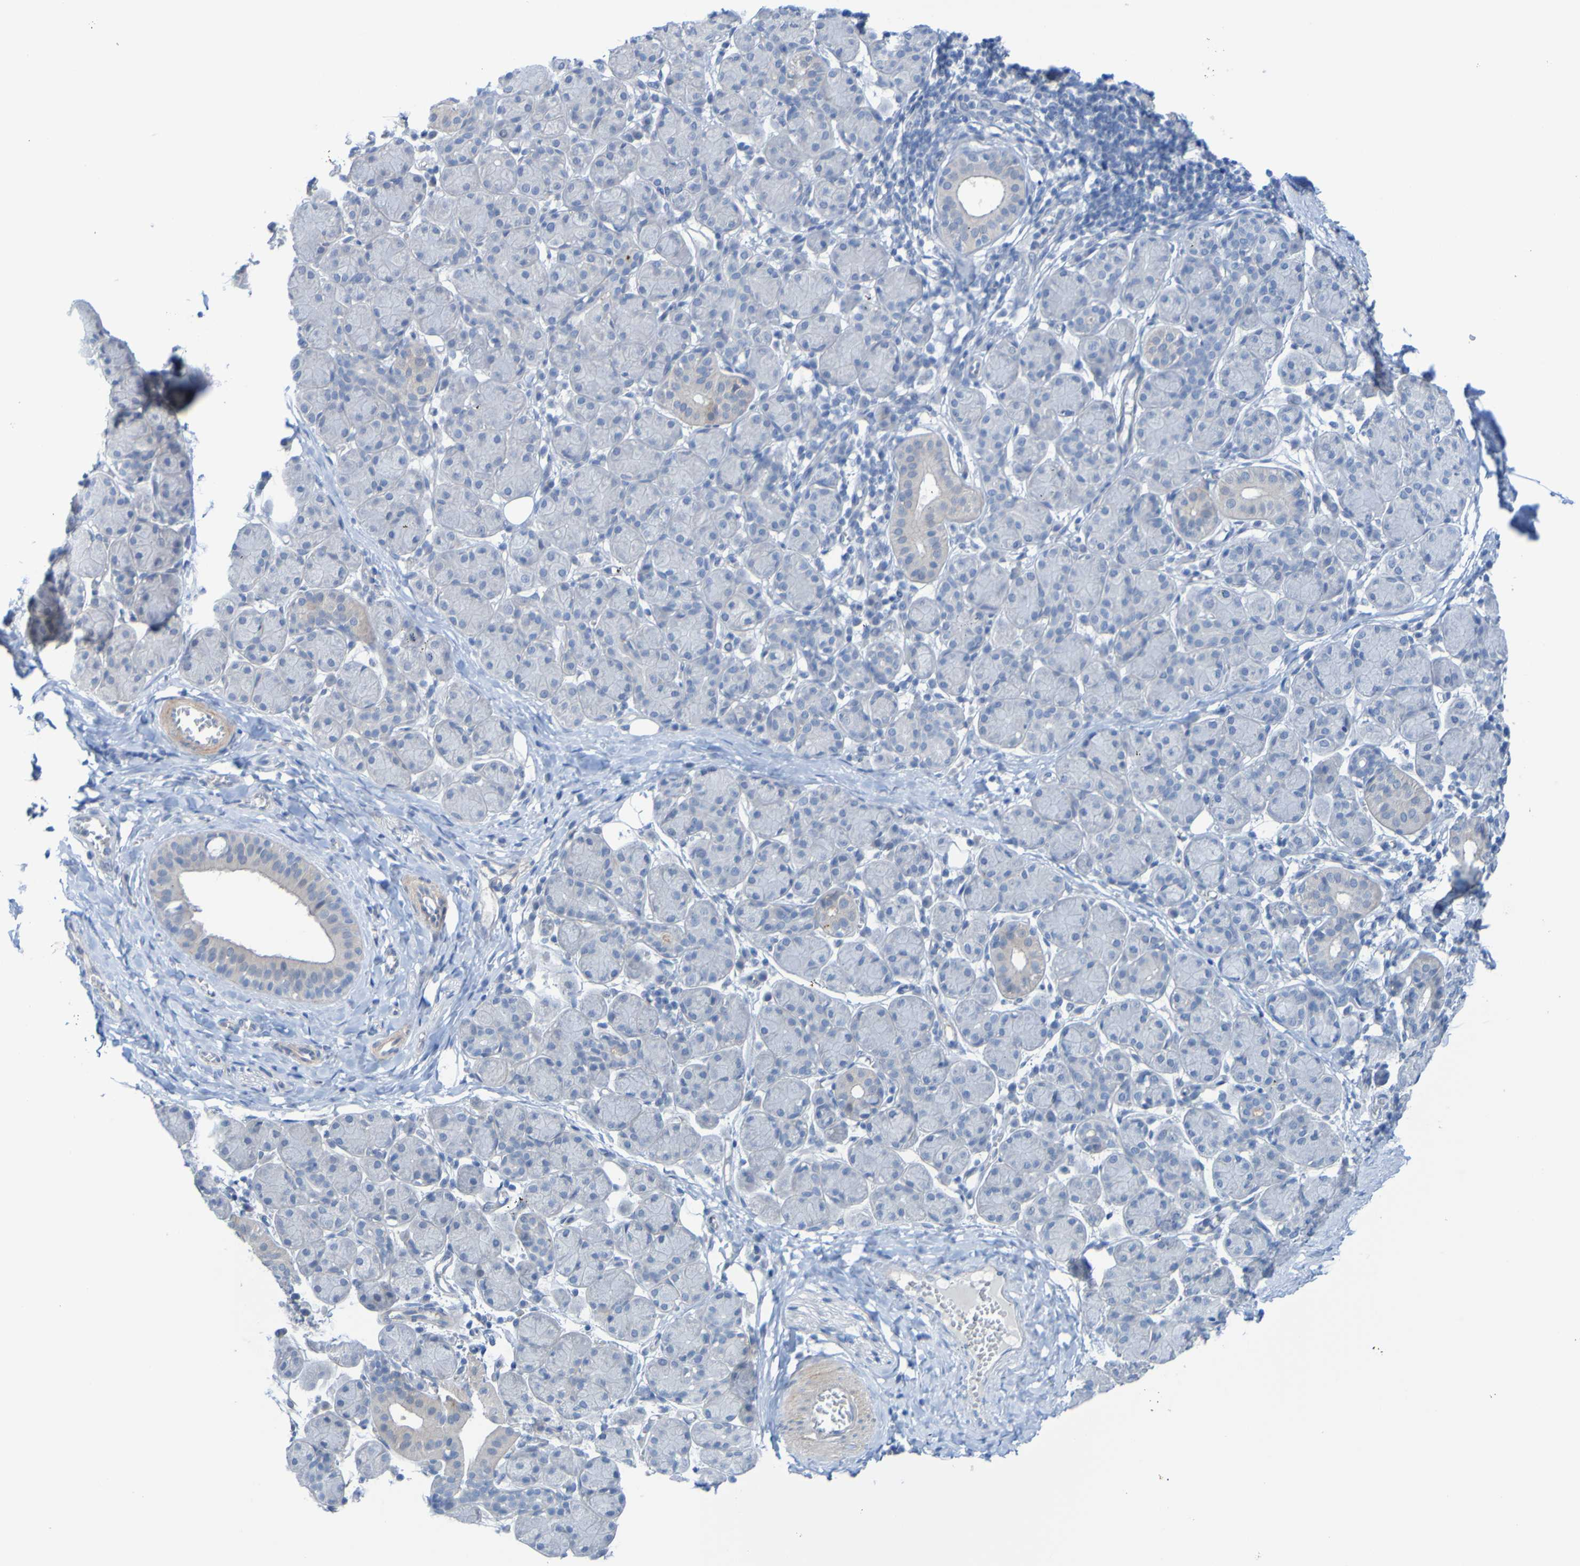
{"staining": {"intensity": "weak", "quantity": "<25%", "location": "cytoplasmic/membranous"}, "tissue": "salivary gland", "cell_type": "Glandular cells", "image_type": "normal", "snomed": [{"axis": "morphology", "description": "Normal tissue, NOS"}, {"axis": "morphology", "description": "Inflammation, NOS"}, {"axis": "topography", "description": "Lymph node"}, {"axis": "topography", "description": "Salivary gland"}], "caption": "A high-resolution histopathology image shows immunohistochemistry staining of normal salivary gland, which displays no significant positivity in glandular cells.", "gene": "ACMSD", "patient": {"sex": "male", "age": 3}}